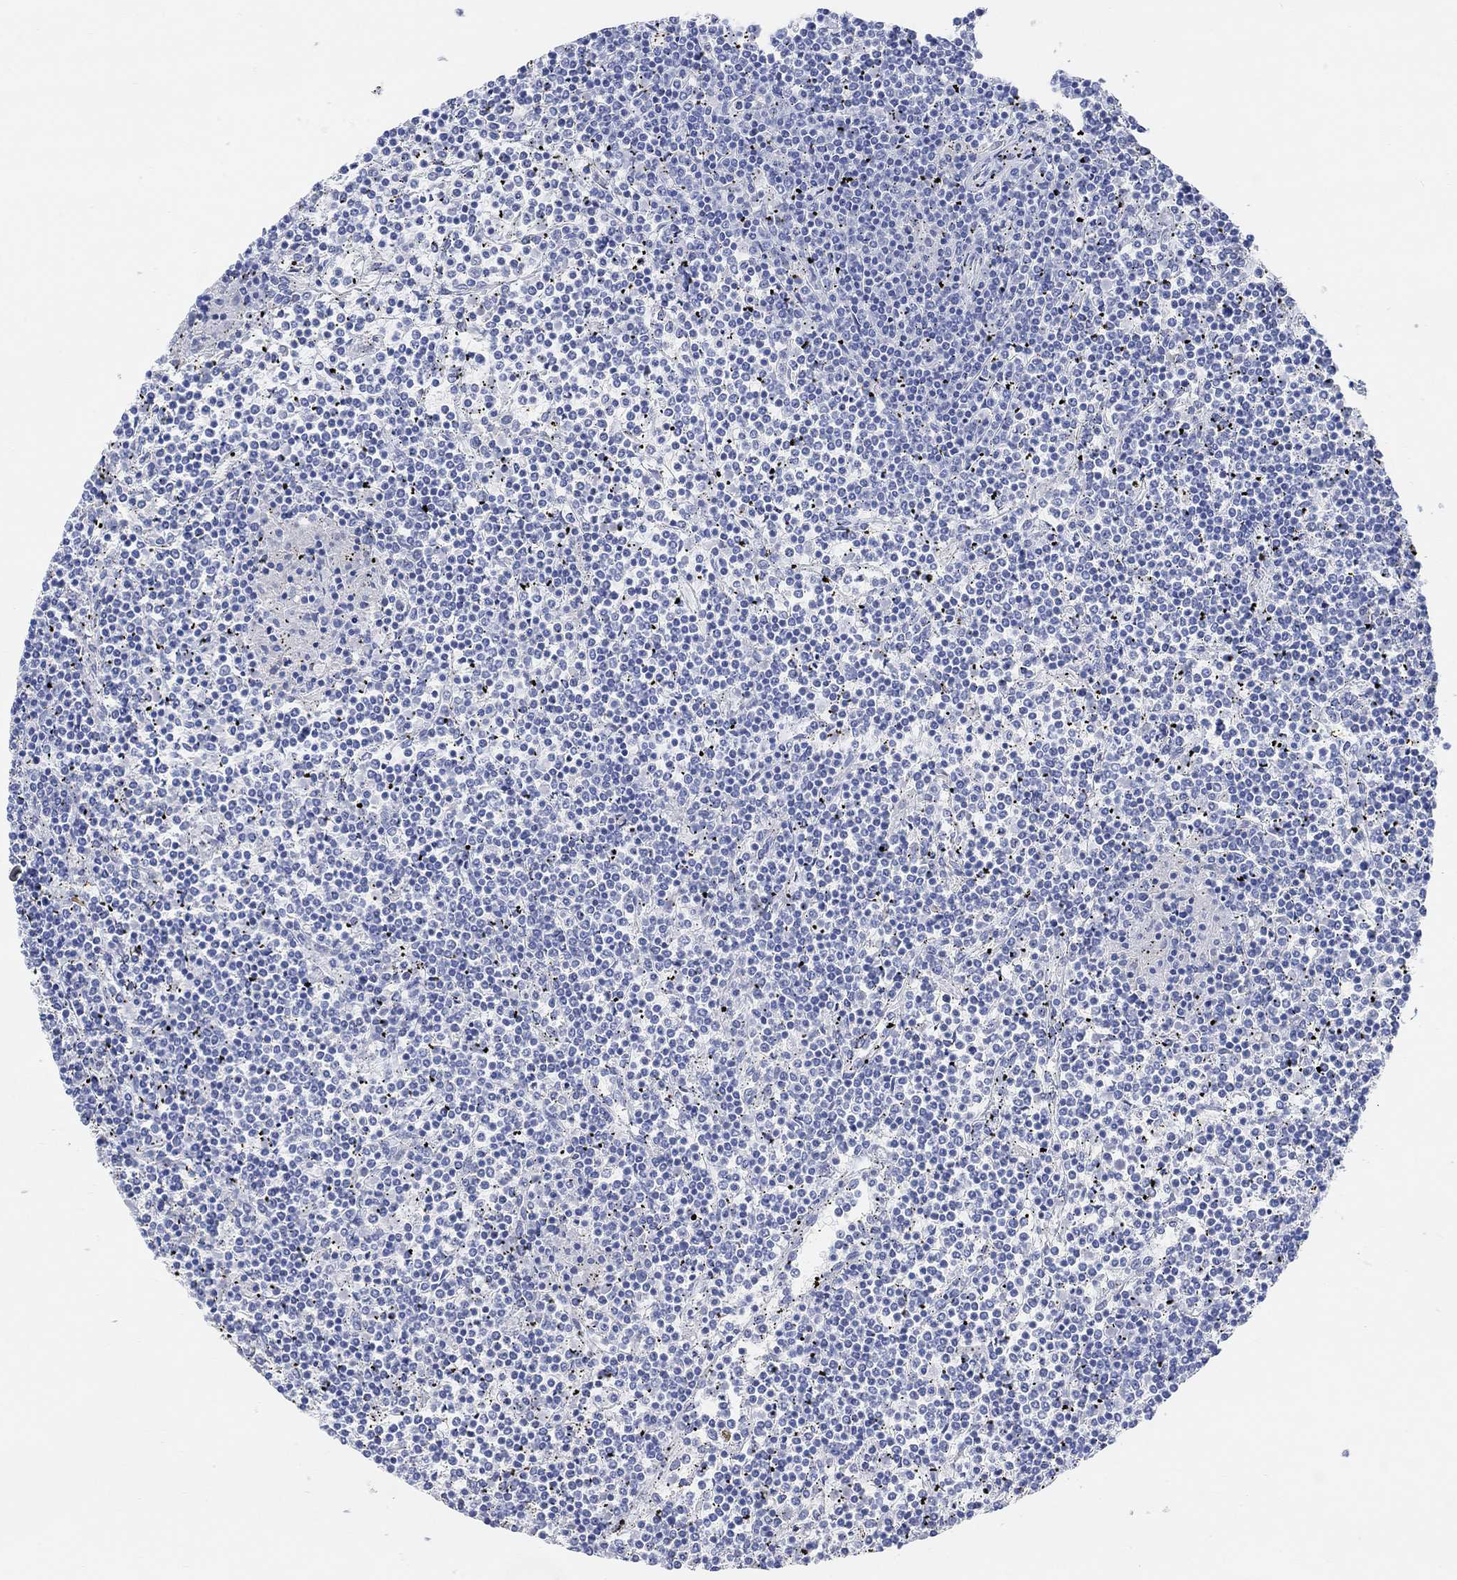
{"staining": {"intensity": "negative", "quantity": "none", "location": "none"}, "tissue": "lymphoma", "cell_type": "Tumor cells", "image_type": "cancer", "snomed": [{"axis": "morphology", "description": "Malignant lymphoma, non-Hodgkin's type, Low grade"}, {"axis": "topography", "description": "Spleen"}], "caption": "Lymphoma was stained to show a protein in brown. There is no significant positivity in tumor cells.", "gene": "ENO4", "patient": {"sex": "female", "age": 19}}